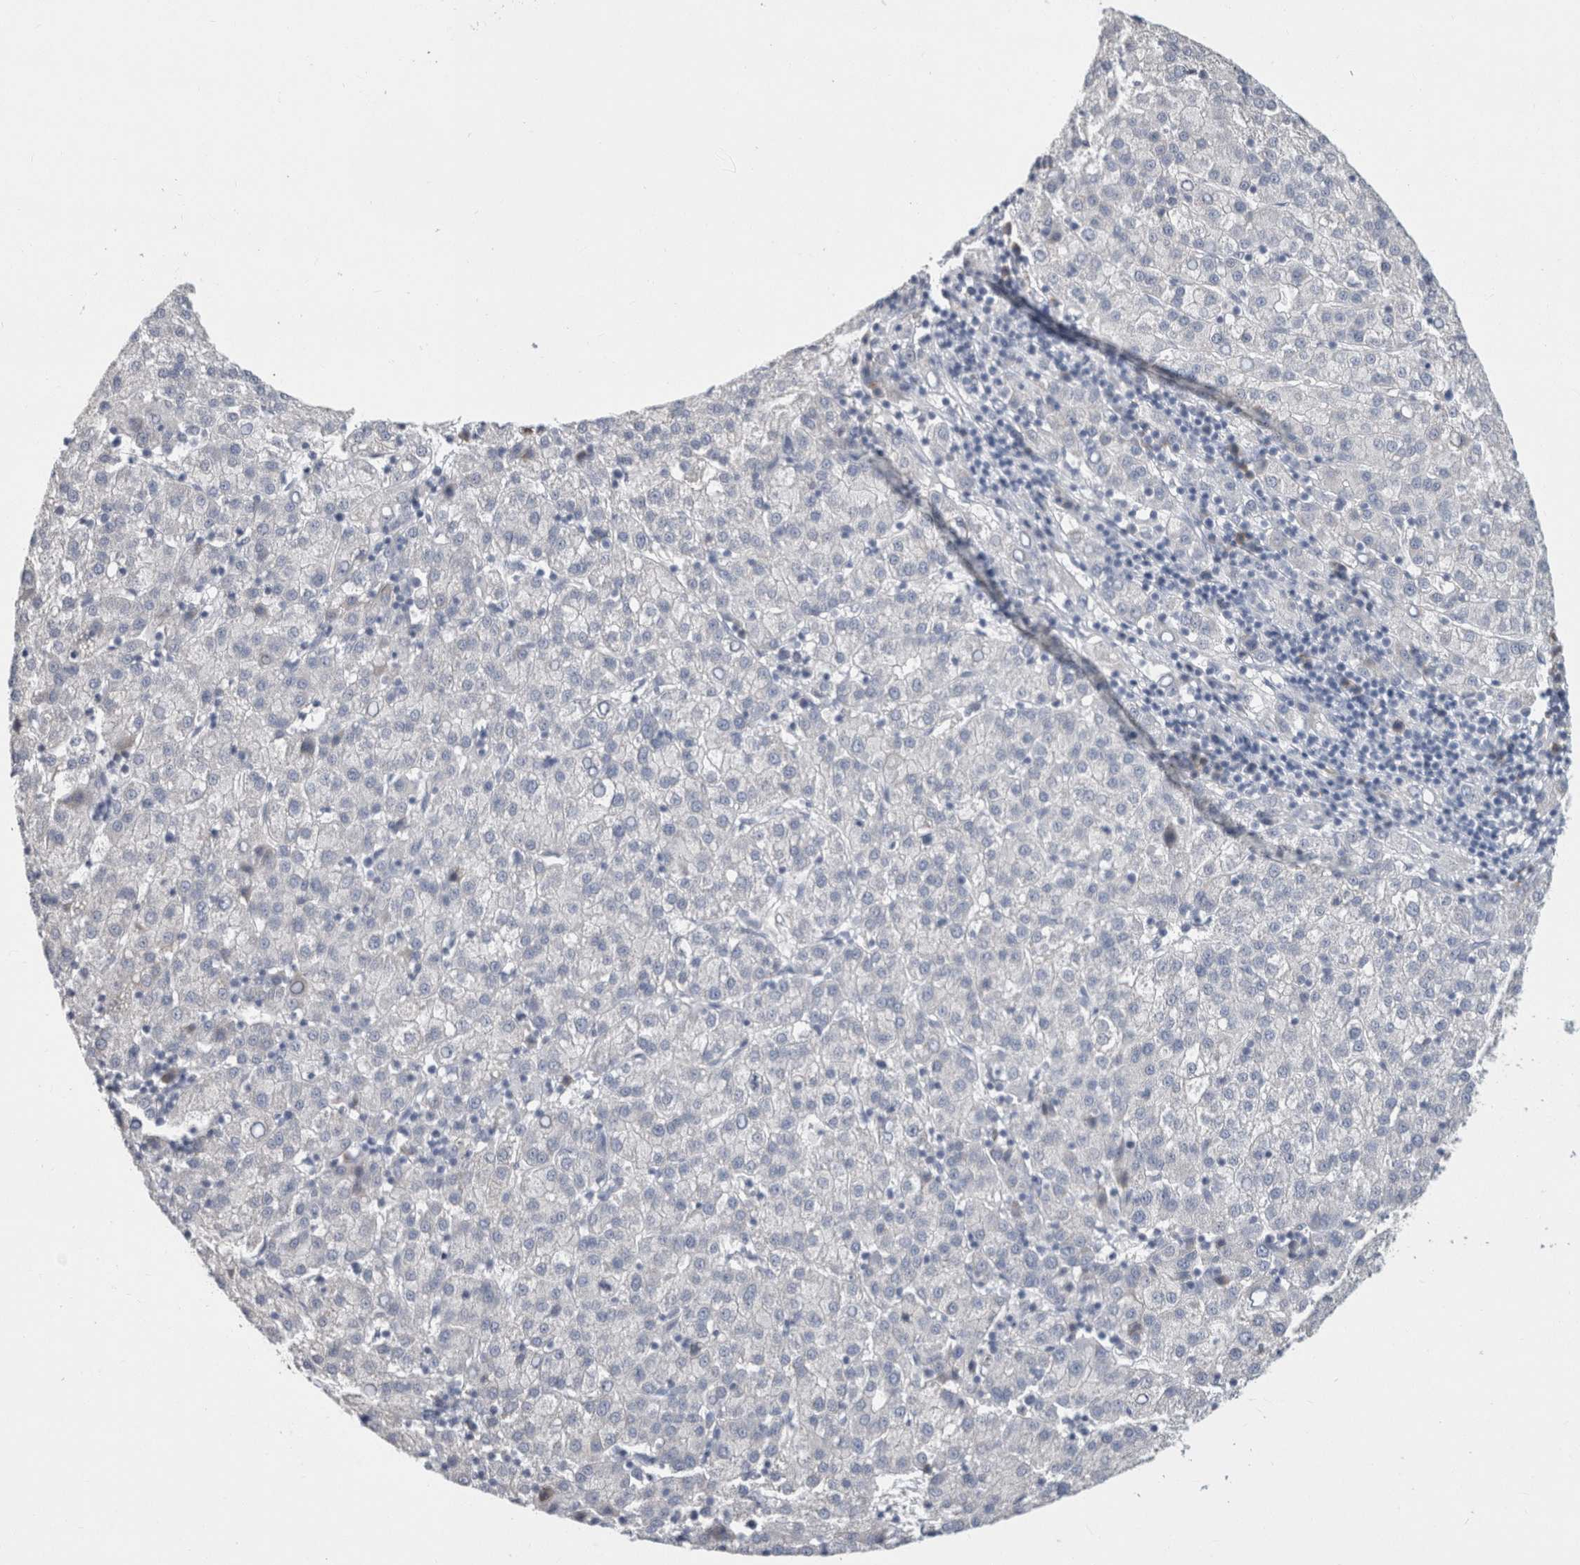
{"staining": {"intensity": "negative", "quantity": "none", "location": "none"}, "tissue": "liver cancer", "cell_type": "Tumor cells", "image_type": "cancer", "snomed": [{"axis": "morphology", "description": "Carcinoma, Hepatocellular, NOS"}, {"axis": "topography", "description": "Liver"}], "caption": "DAB (3,3'-diaminobenzidine) immunohistochemical staining of liver hepatocellular carcinoma reveals no significant positivity in tumor cells. (DAB (3,3'-diaminobenzidine) IHC with hematoxylin counter stain).", "gene": "SCGB1A1", "patient": {"sex": "female", "age": 58}}